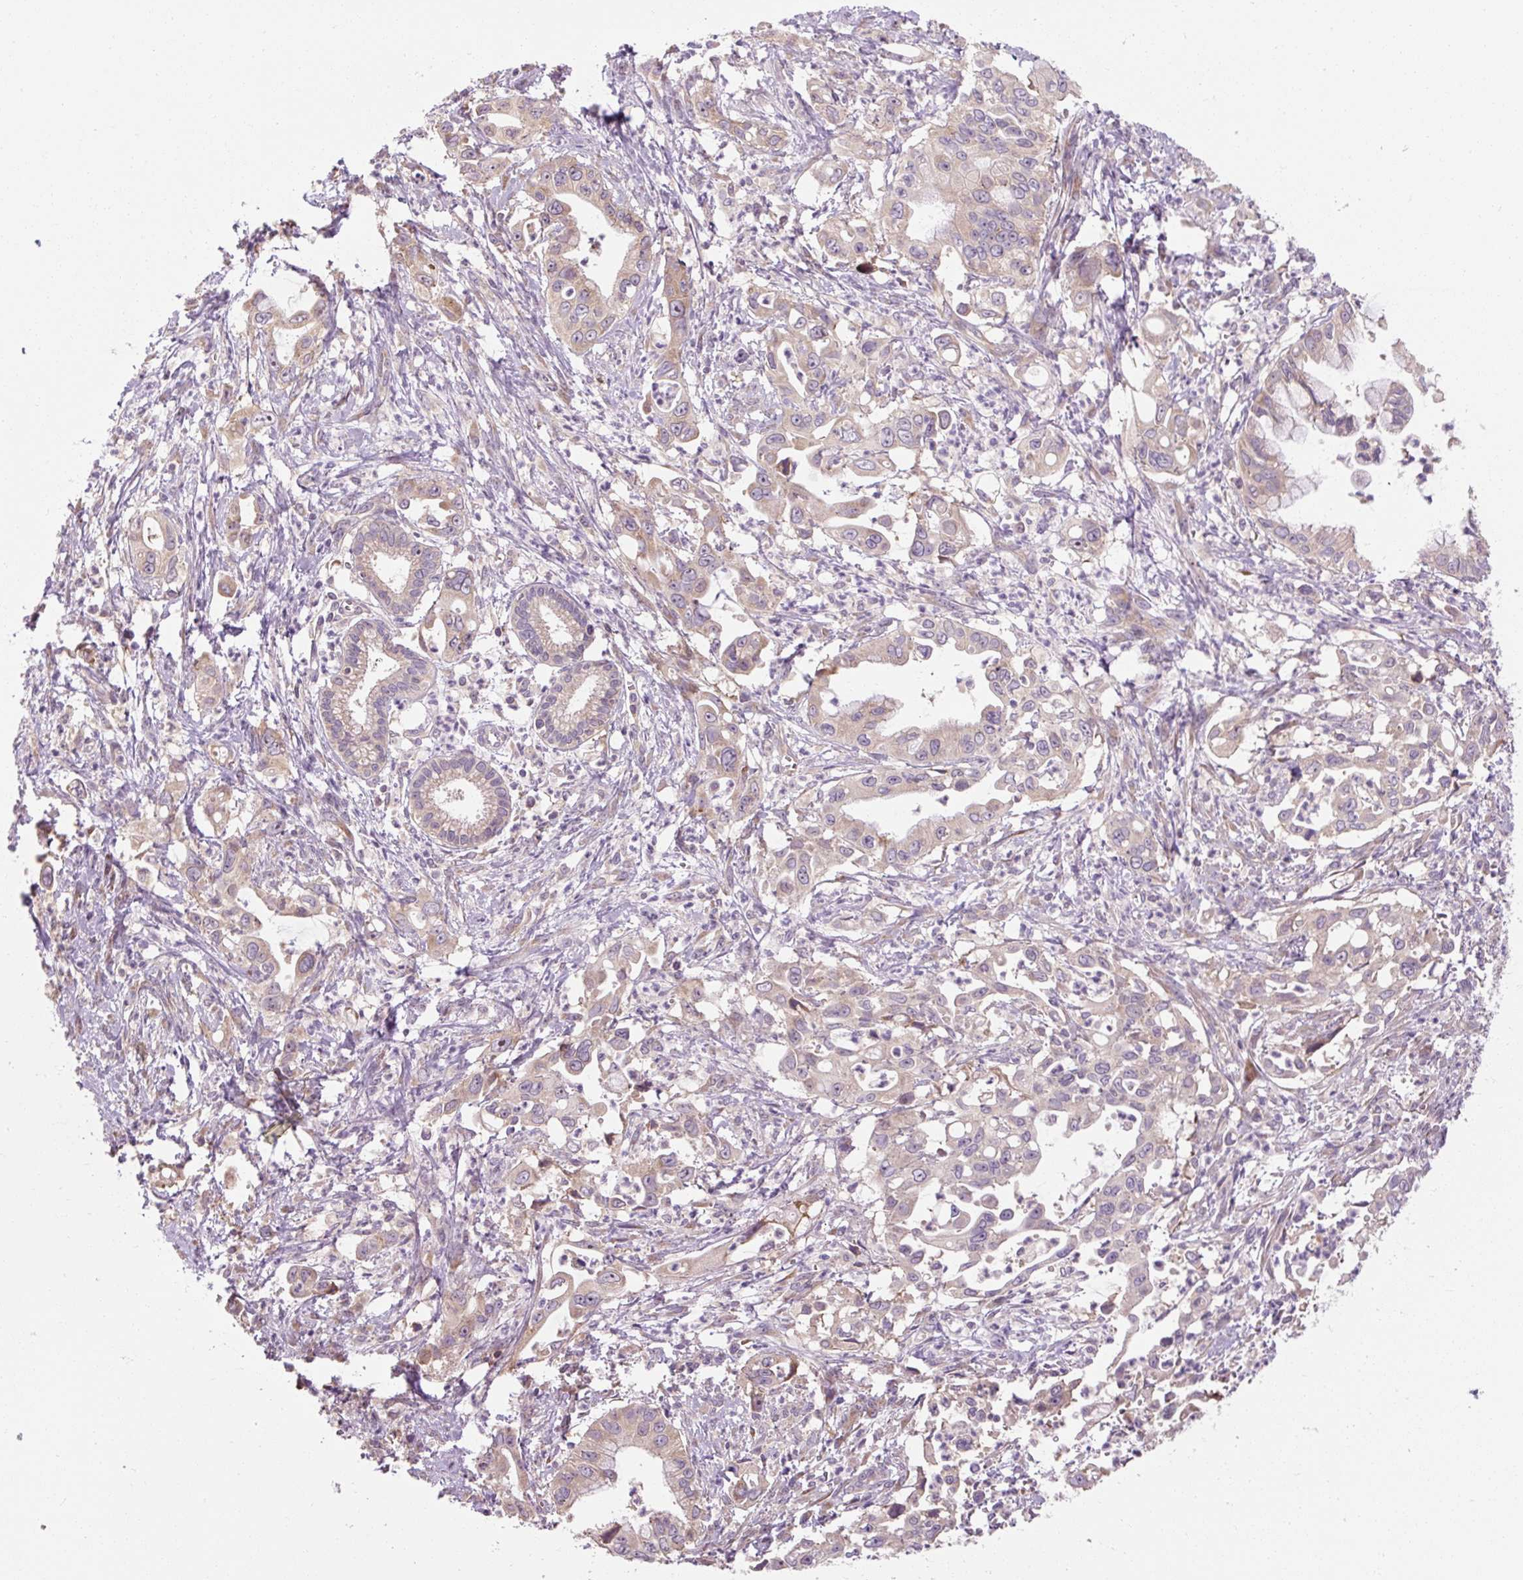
{"staining": {"intensity": "weak", "quantity": "25%-75%", "location": "cytoplasmic/membranous"}, "tissue": "pancreatic cancer", "cell_type": "Tumor cells", "image_type": "cancer", "snomed": [{"axis": "morphology", "description": "Adenocarcinoma, NOS"}, {"axis": "topography", "description": "Pancreas"}], "caption": "A low amount of weak cytoplasmic/membranous staining is appreciated in approximately 25%-75% of tumor cells in pancreatic cancer (adenocarcinoma) tissue.", "gene": "PRSS48", "patient": {"sex": "male", "age": 61}}